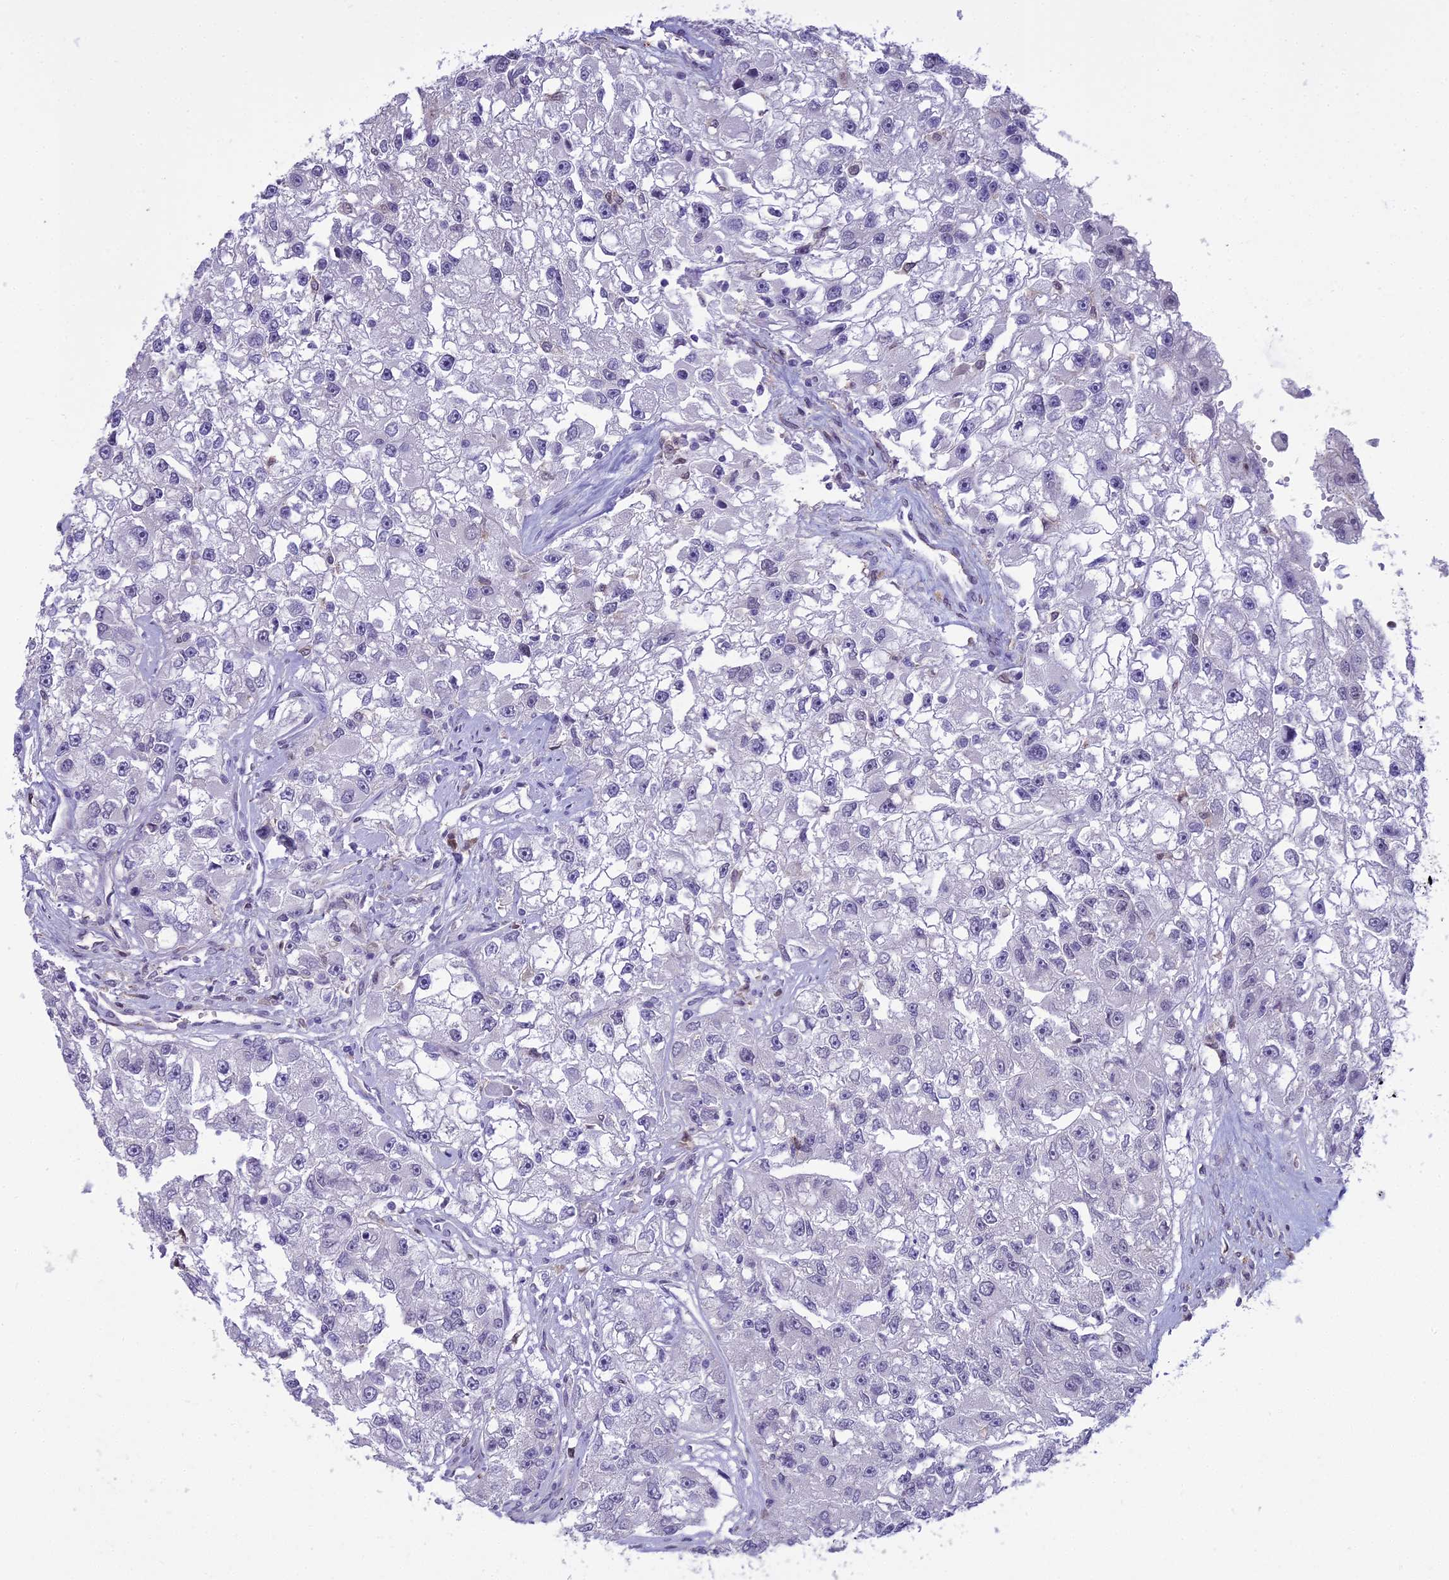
{"staining": {"intensity": "negative", "quantity": "none", "location": "none"}, "tissue": "renal cancer", "cell_type": "Tumor cells", "image_type": "cancer", "snomed": [{"axis": "morphology", "description": "Adenocarcinoma, NOS"}, {"axis": "topography", "description": "Kidney"}], "caption": "Immunohistochemical staining of human renal cancer displays no significant positivity in tumor cells.", "gene": "BLNK", "patient": {"sex": "male", "age": 63}}